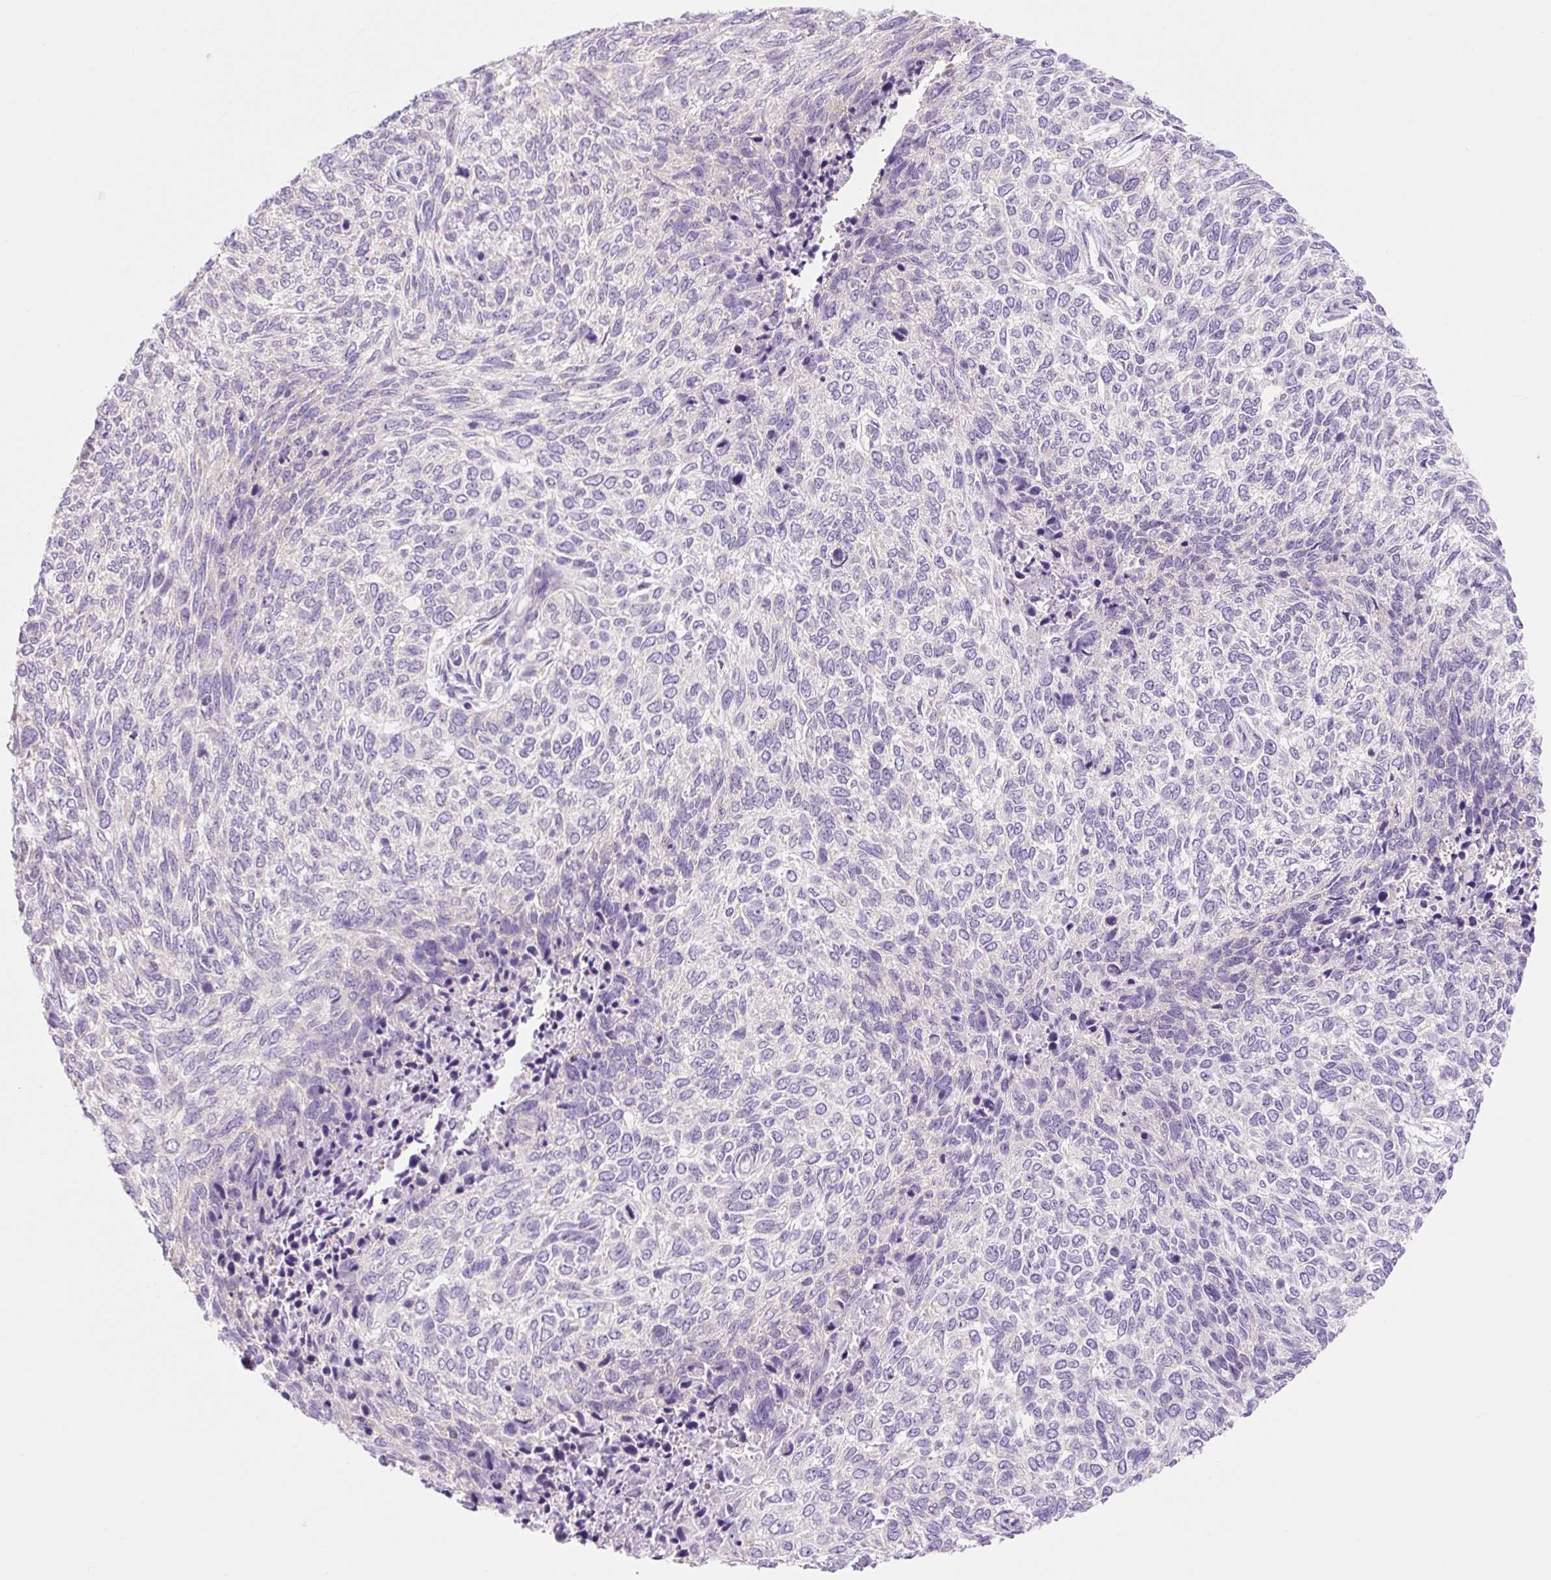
{"staining": {"intensity": "negative", "quantity": "none", "location": "none"}, "tissue": "skin cancer", "cell_type": "Tumor cells", "image_type": "cancer", "snomed": [{"axis": "morphology", "description": "Basal cell carcinoma"}, {"axis": "topography", "description": "Skin"}], "caption": "A high-resolution photomicrograph shows immunohistochemistry staining of skin cancer (basal cell carcinoma), which demonstrates no significant staining in tumor cells.", "gene": "CELF6", "patient": {"sex": "female", "age": 65}}